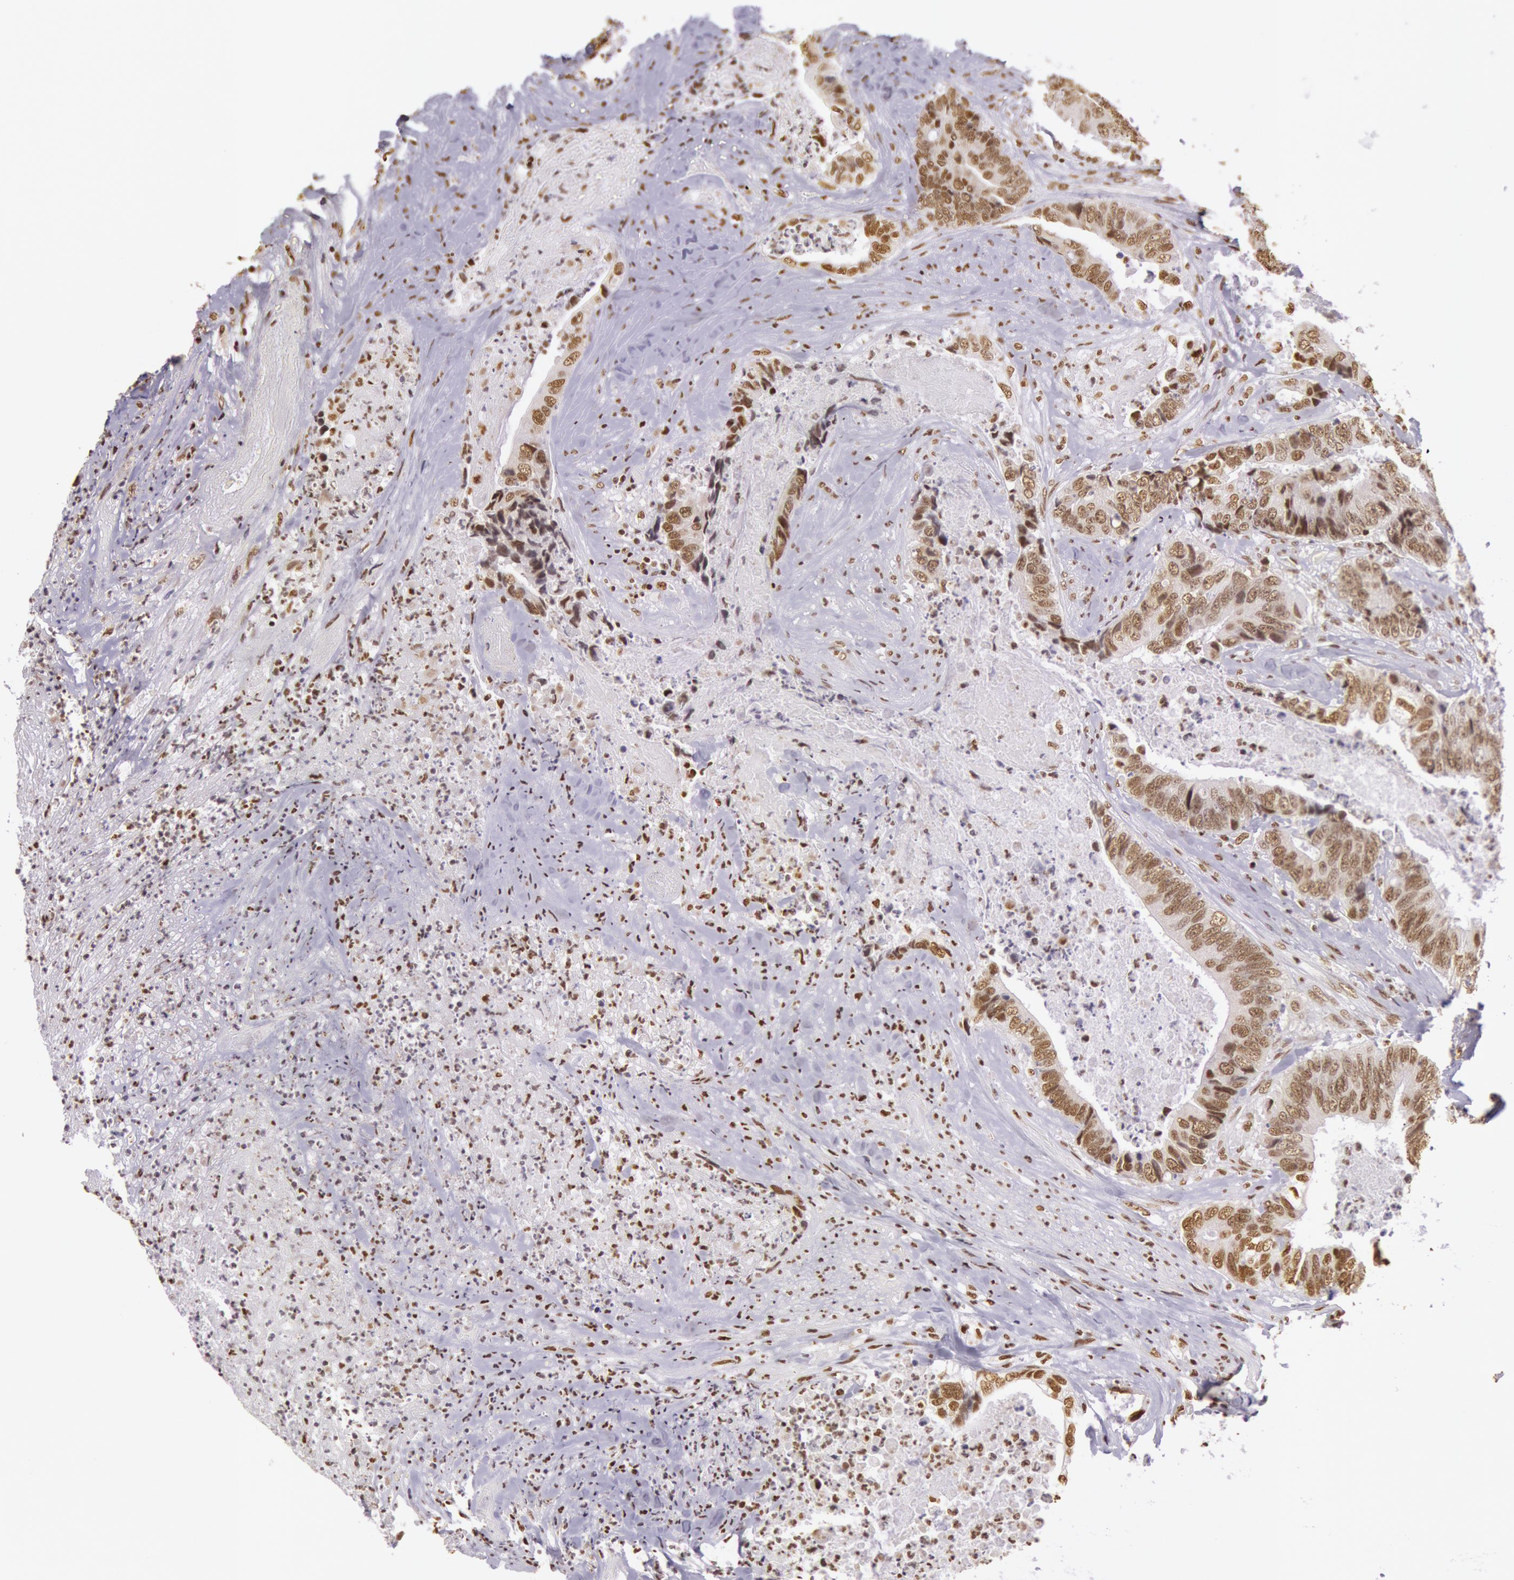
{"staining": {"intensity": "moderate", "quantity": ">75%", "location": "nuclear"}, "tissue": "colorectal cancer", "cell_type": "Tumor cells", "image_type": "cancer", "snomed": [{"axis": "morphology", "description": "Adenocarcinoma, NOS"}, {"axis": "topography", "description": "Rectum"}], "caption": "Colorectal cancer was stained to show a protein in brown. There is medium levels of moderate nuclear staining in about >75% of tumor cells.", "gene": "HNRNPH2", "patient": {"sex": "female", "age": 65}}